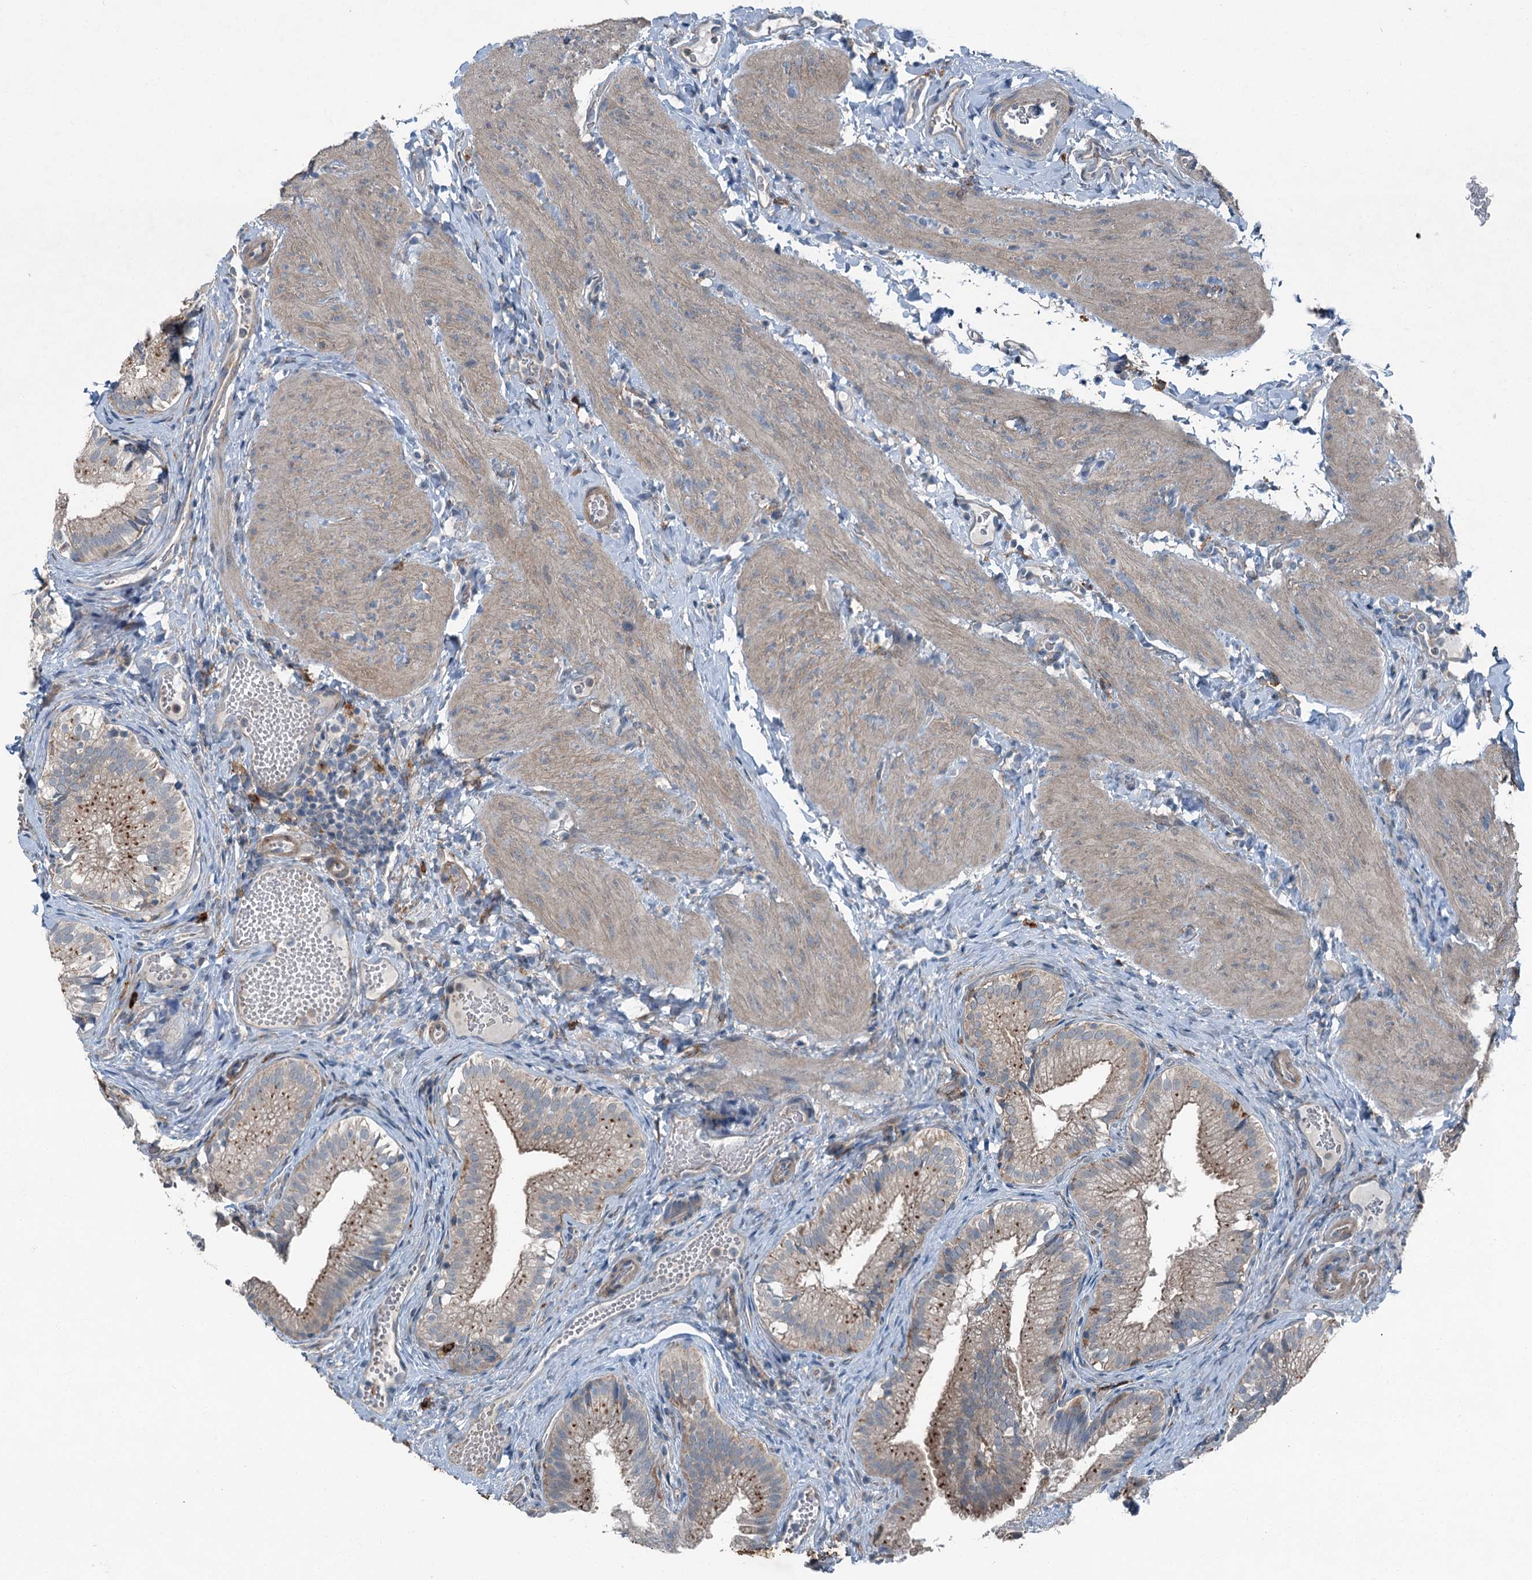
{"staining": {"intensity": "moderate", "quantity": ">75%", "location": "cytoplasmic/membranous"}, "tissue": "gallbladder", "cell_type": "Glandular cells", "image_type": "normal", "snomed": [{"axis": "morphology", "description": "Normal tissue, NOS"}, {"axis": "topography", "description": "Gallbladder"}], "caption": "Protein expression by IHC exhibits moderate cytoplasmic/membranous positivity in approximately >75% of glandular cells in benign gallbladder. (Brightfield microscopy of DAB IHC at high magnification).", "gene": "AXL", "patient": {"sex": "female", "age": 30}}